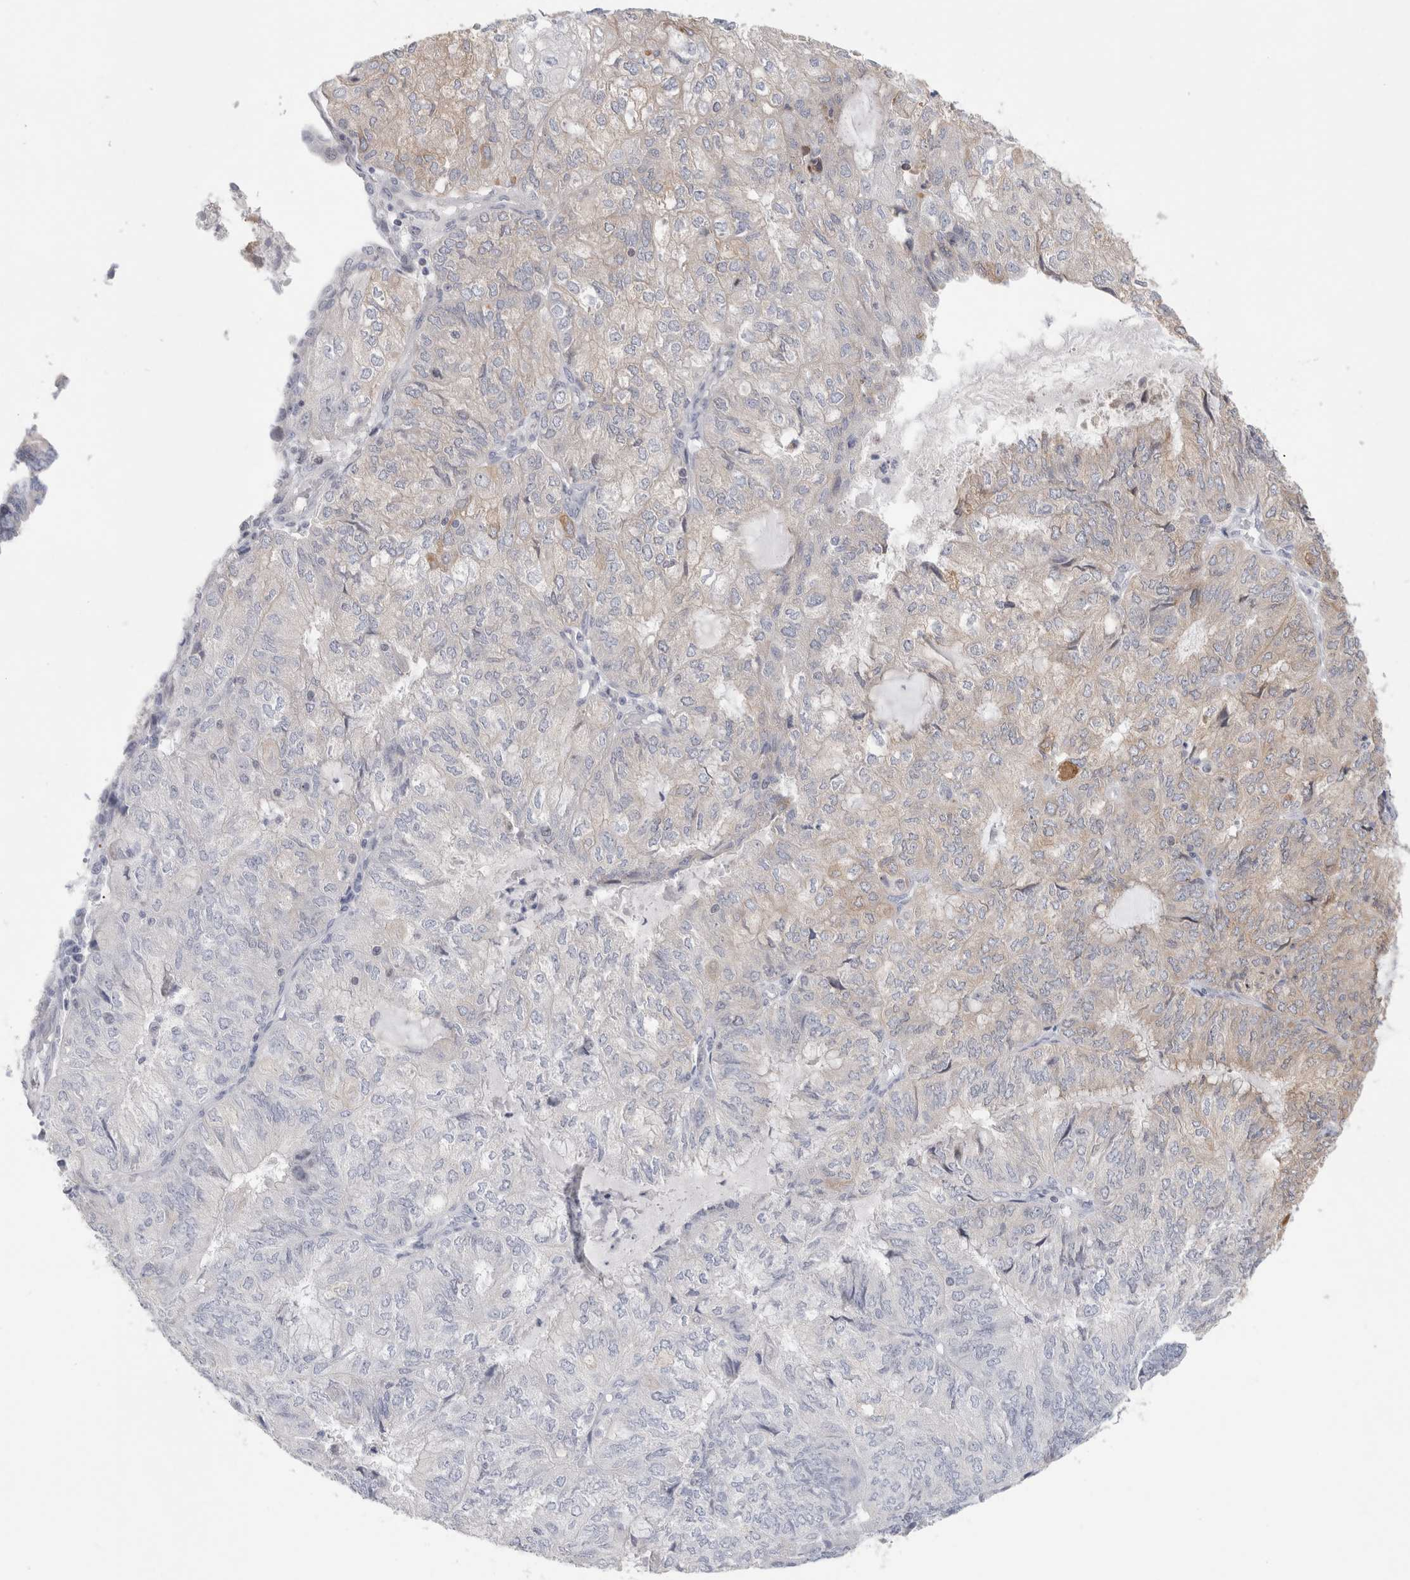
{"staining": {"intensity": "strong", "quantity": "<25%", "location": "cytoplasmic/membranous"}, "tissue": "endometrial cancer", "cell_type": "Tumor cells", "image_type": "cancer", "snomed": [{"axis": "morphology", "description": "Adenocarcinoma, NOS"}, {"axis": "topography", "description": "Endometrium"}], "caption": "Tumor cells demonstrate medium levels of strong cytoplasmic/membranous staining in approximately <25% of cells in endometrial cancer (adenocarcinoma).", "gene": "SYTL5", "patient": {"sex": "female", "age": 81}}